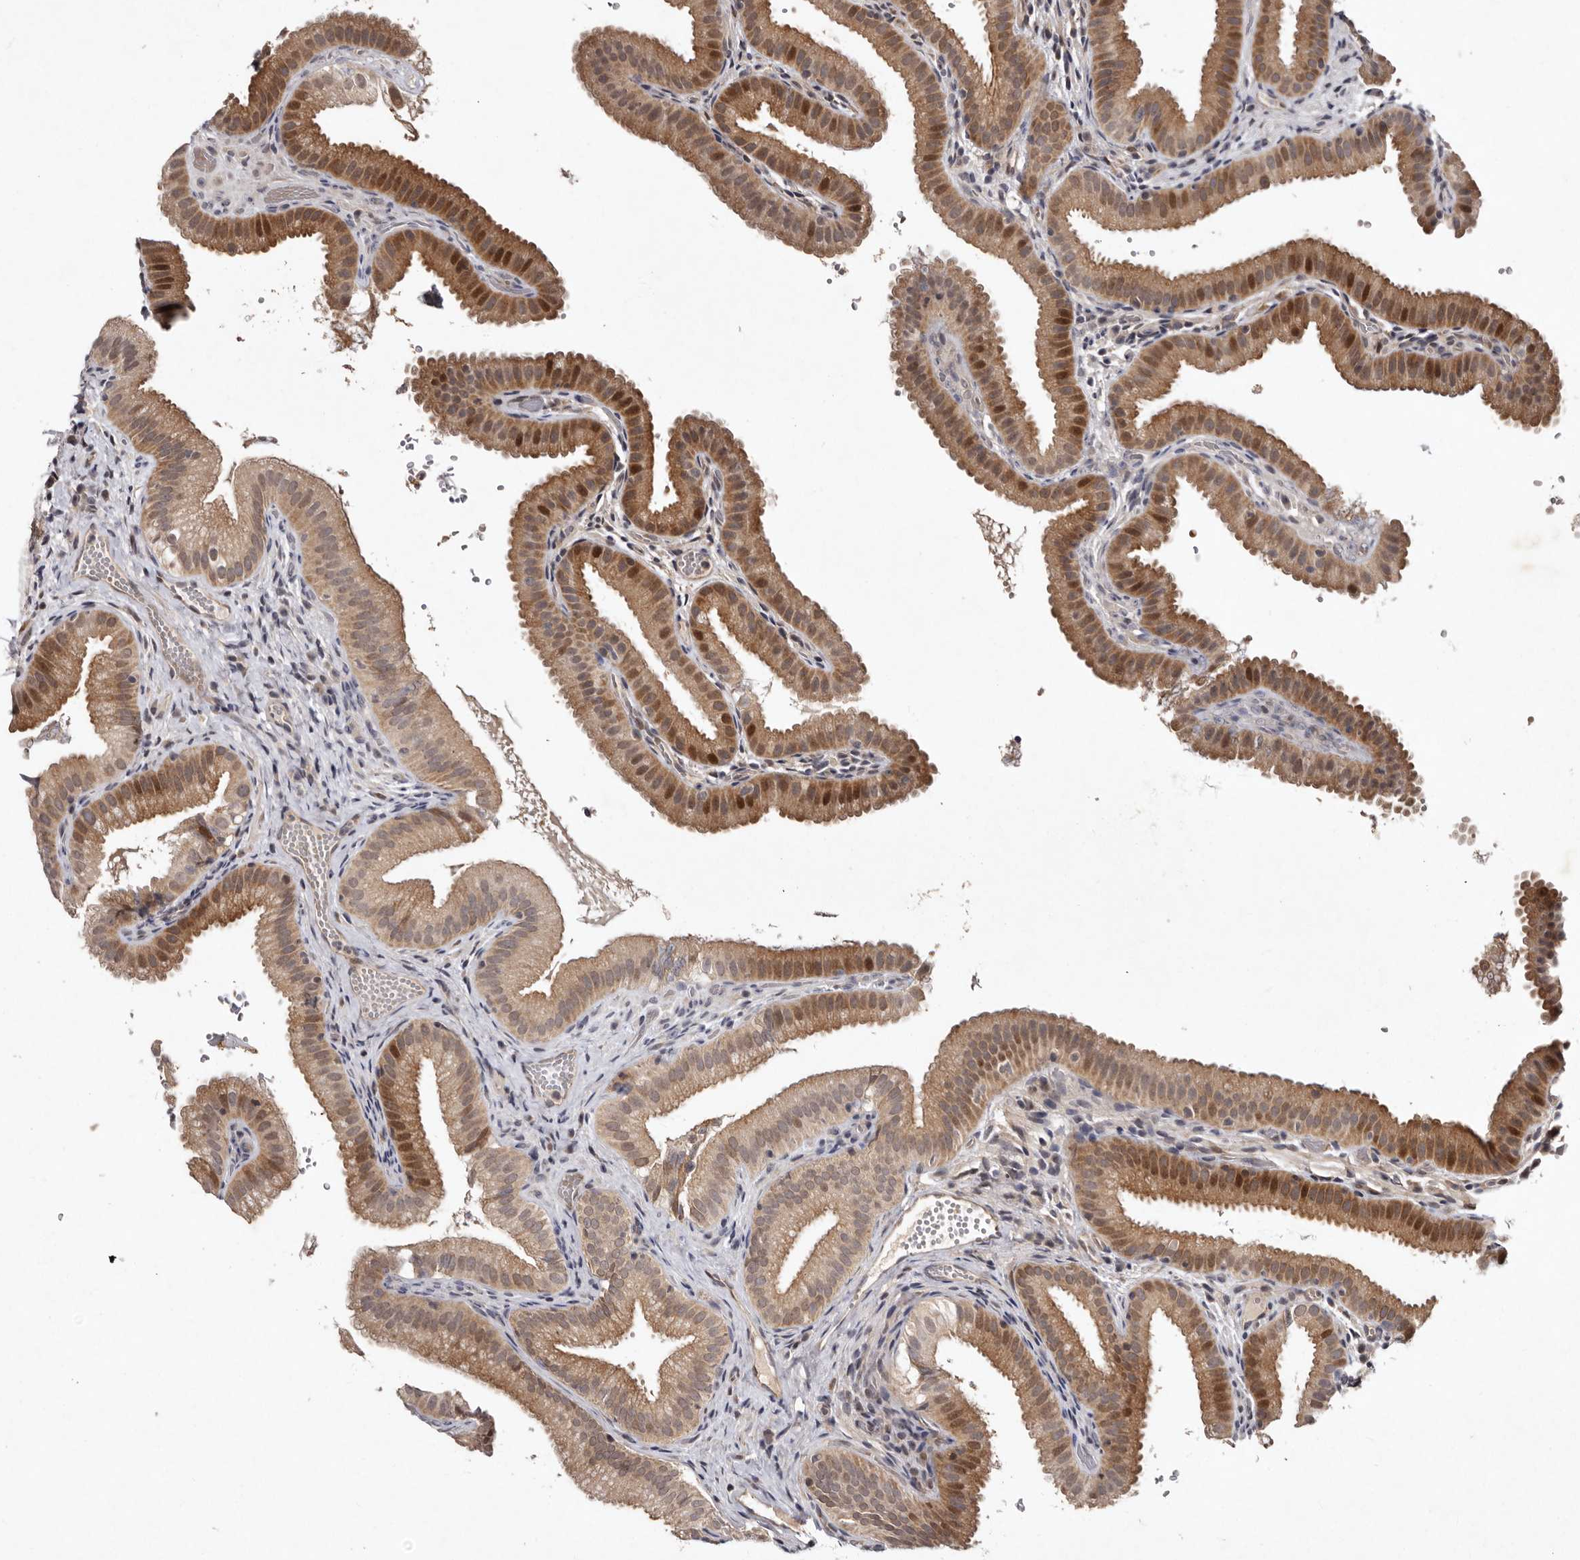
{"staining": {"intensity": "moderate", "quantity": ">75%", "location": "cytoplasmic/membranous,nuclear"}, "tissue": "gallbladder", "cell_type": "Glandular cells", "image_type": "normal", "snomed": [{"axis": "morphology", "description": "Normal tissue, NOS"}, {"axis": "topography", "description": "Gallbladder"}], "caption": "This micrograph displays IHC staining of unremarkable human gallbladder, with medium moderate cytoplasmic/membranous,nuclear expression in about >75% of glandular cells.", "gene": "ABL1", "patient": {"sex": "female", "age": 30}}